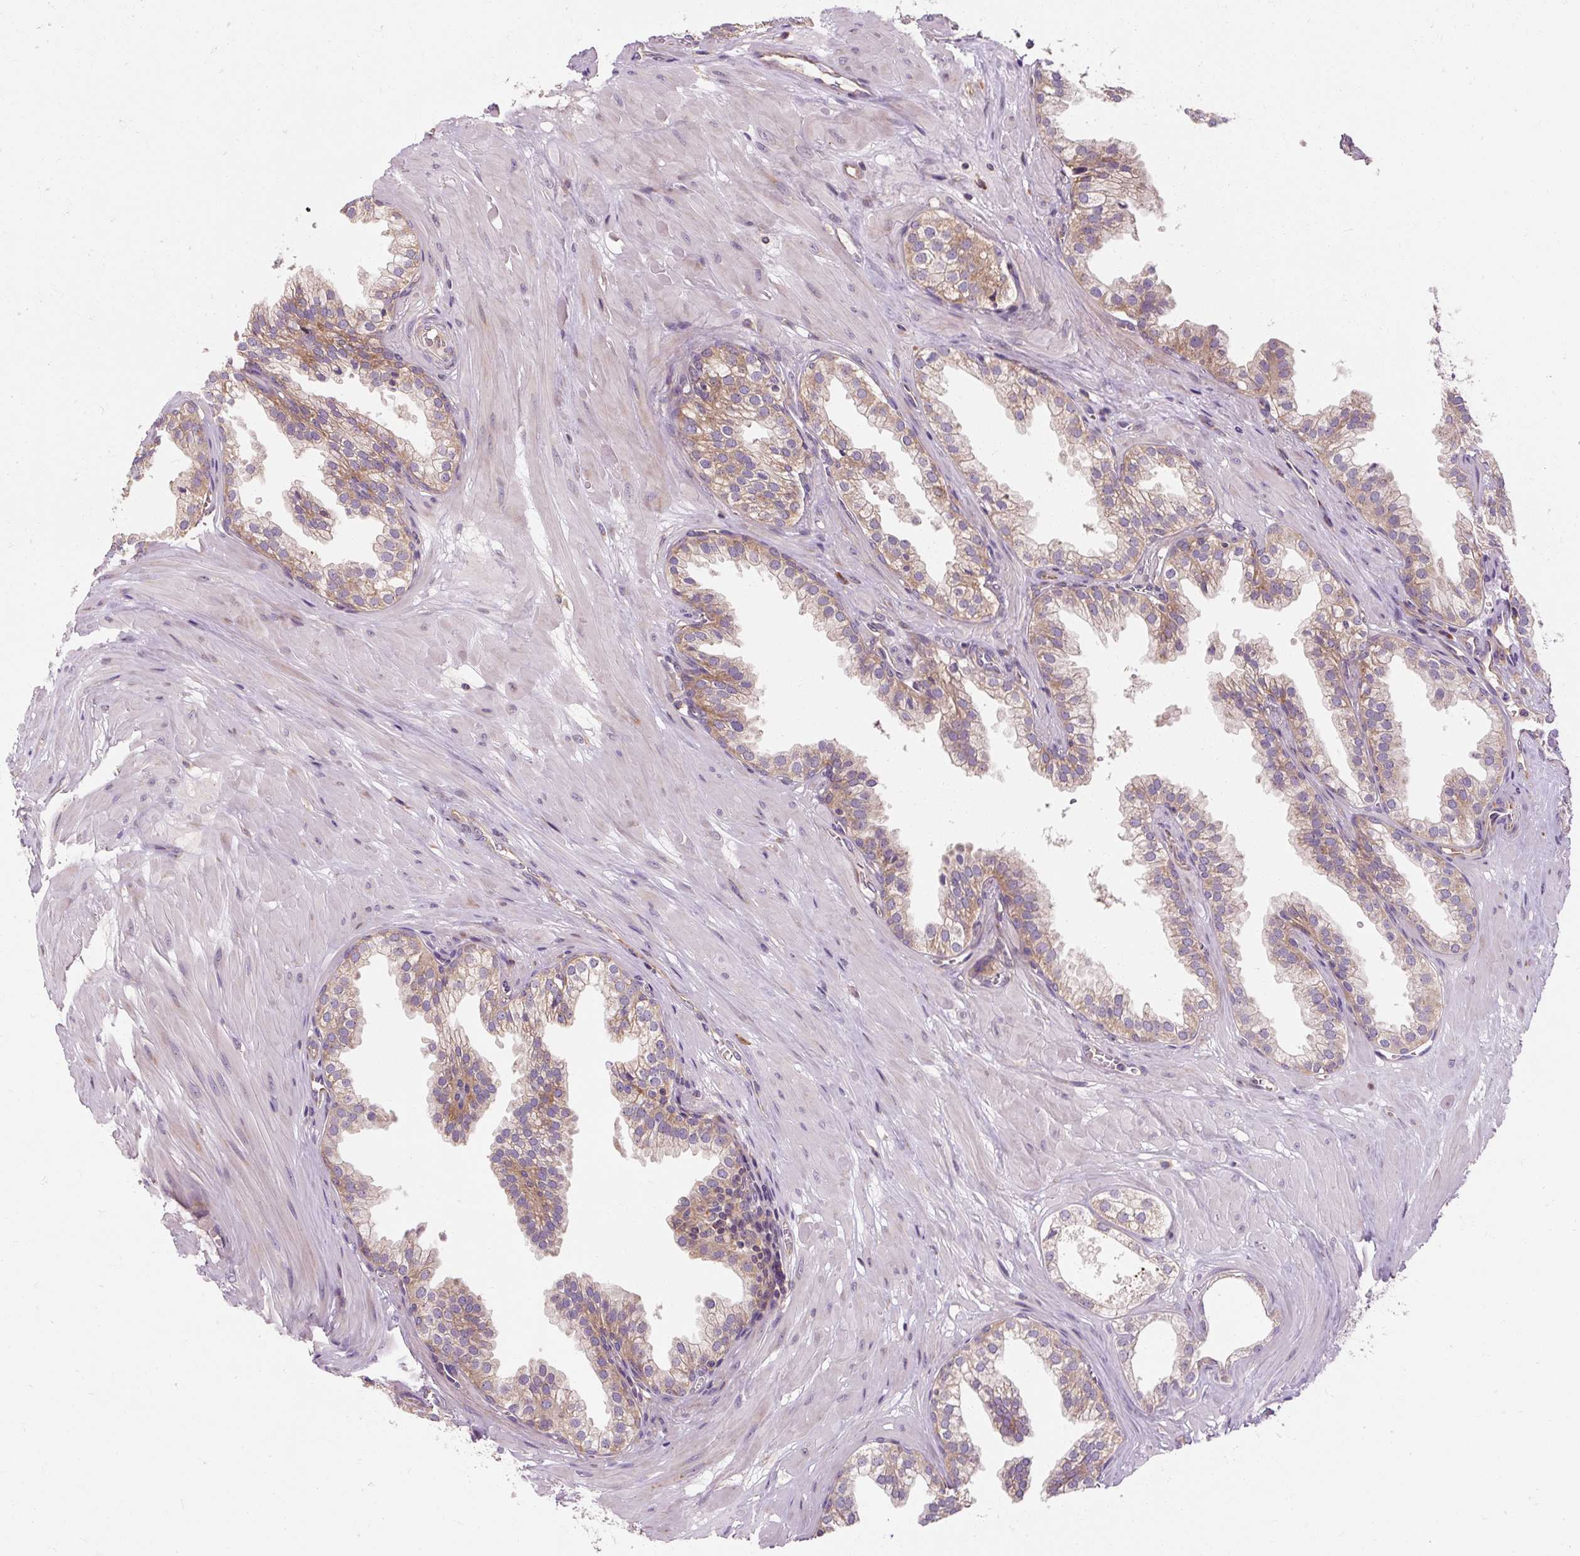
{"staining": {"intensity": "weak", "quantity": "25%-75%", "location": "cytoplasmic/membranous"}, "tissue": "prostate", "cell_type": "Glandular cells", "image_type": "normal", "snomed": [{"axis": "morphology", "description": "Normal tissue, NOS"}, {"axis": "topography", "description": "Prostate"}, {"axis": "topography", "description": "Peripheral nerve tissue"}], "caption": "DAB (3,3'-diaminobenzidine) immunohistochemical staining of normal human prostate demonstrates weak cytoplasmic/membranous protein positivity in about 25%-75% of glandular cells. The staining is performed using DAB (3,3'-diaminobenzidine) brown chromogen to label protein expression. The nuclei are counter-stained blue using hematoxylin.", "gene": "PRSS48", "patient": {"sex": "male", "age": 55}}